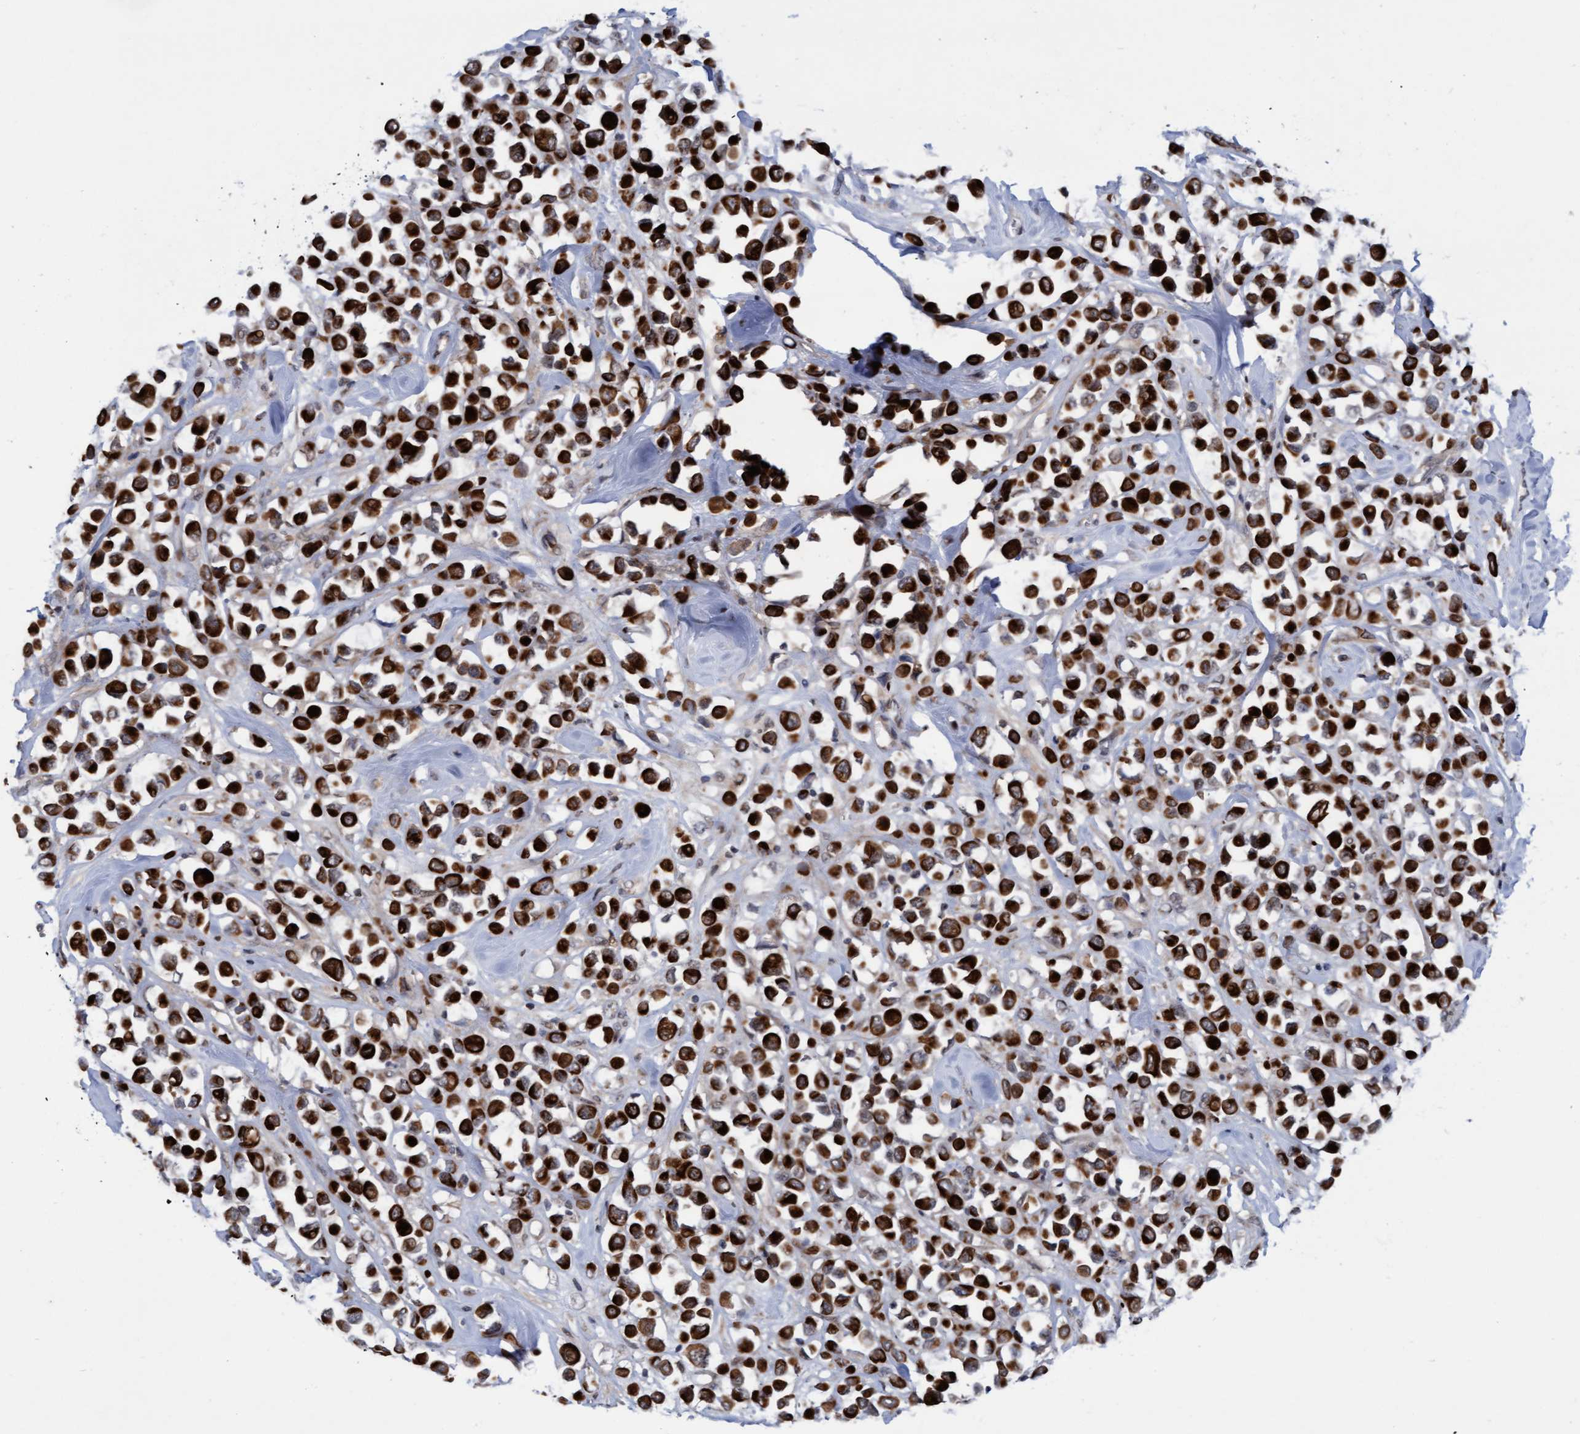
{"staining": {"intensity": "strong", "quantity": ">75%", "location": "cytoplasmic/membranous"}, "tissue": "breast cancer", "cell_type": "Tumor cells", "image_type": "cancer", "snomed": [{"axis": "morphology", "description": "Duct carcinoma"}, {"axis": "topography", "description": "Breast"}], "caption": "Tumor cells demonstrate strong cytoplasmic/membranous positivity in approximately >75% of cells in breast infiltrating ductal carcinoma. (Stains: DAB in brown, nuclei in blue, Microscopy: brightfield microscopy at high magnification).", "gene": "RAP1GAP2", "patient": {"sex": "female", "age": 61}}